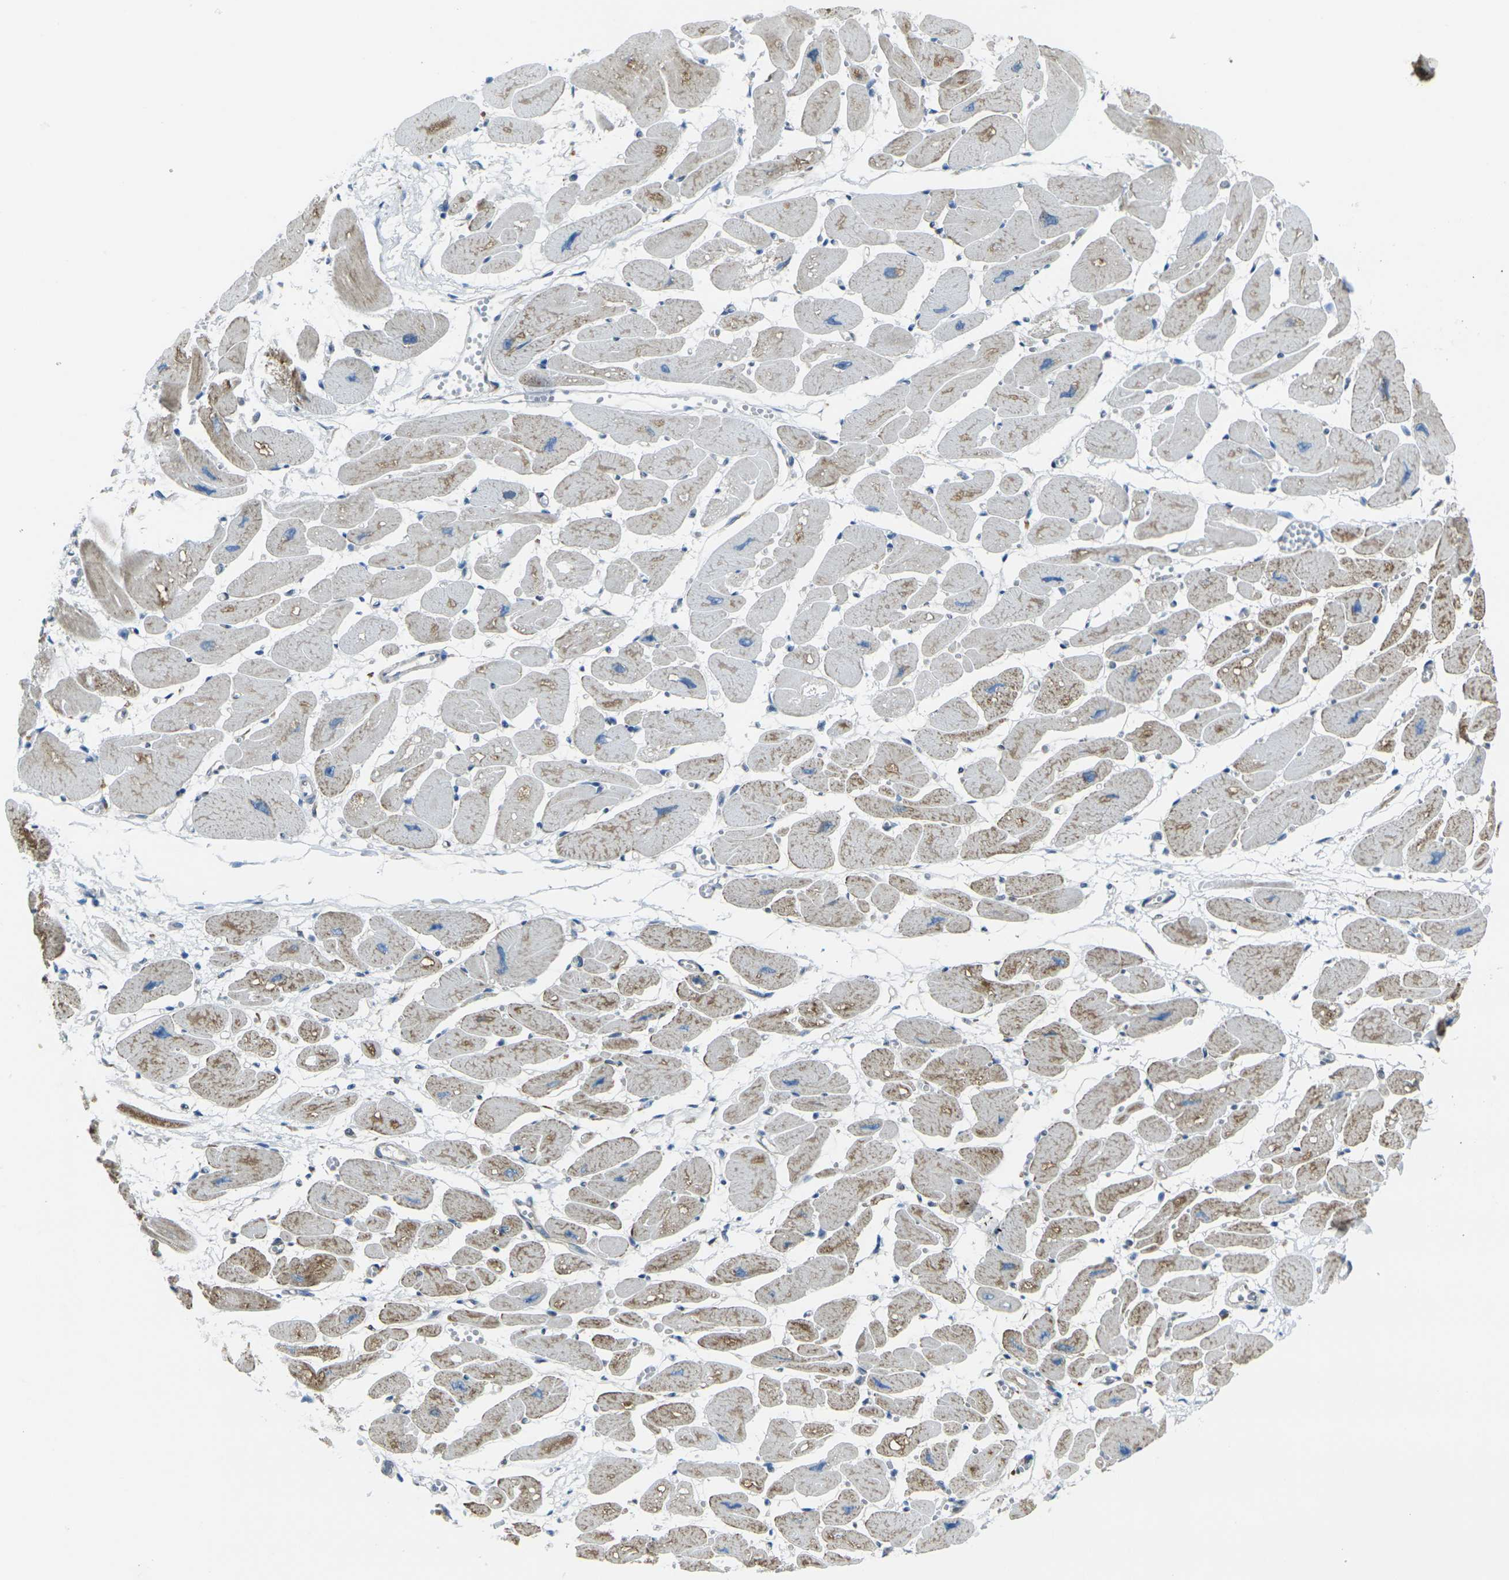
{"staining": {"intensity": "moderate", "quantity": ">75%", "location": "cytoplasmic/membranous"}, "tissue": "heart muscle", "cell_type": "Cardiomyocytes", "image_type": "normal", "snomed": [{"axis": "morphology", "description": "Normal tissue, NOS"}, {"axis": "topography", "description": "Heart"}], "caption": "Protein positivity by IHC demonstrates moderate cytoplasmic/membranous positivity in approximately >75% of cardiomyocytes in benign heart muscle. The staining was performed using DAB (3,3'-diaminobenzidine) to visualize the protein expression in brown, while the nuclei were stained in blue with hematoxylin (Magnification: 20x).", "gene": "CELSR2", "patient": {"sex": "female", "age": 54}}